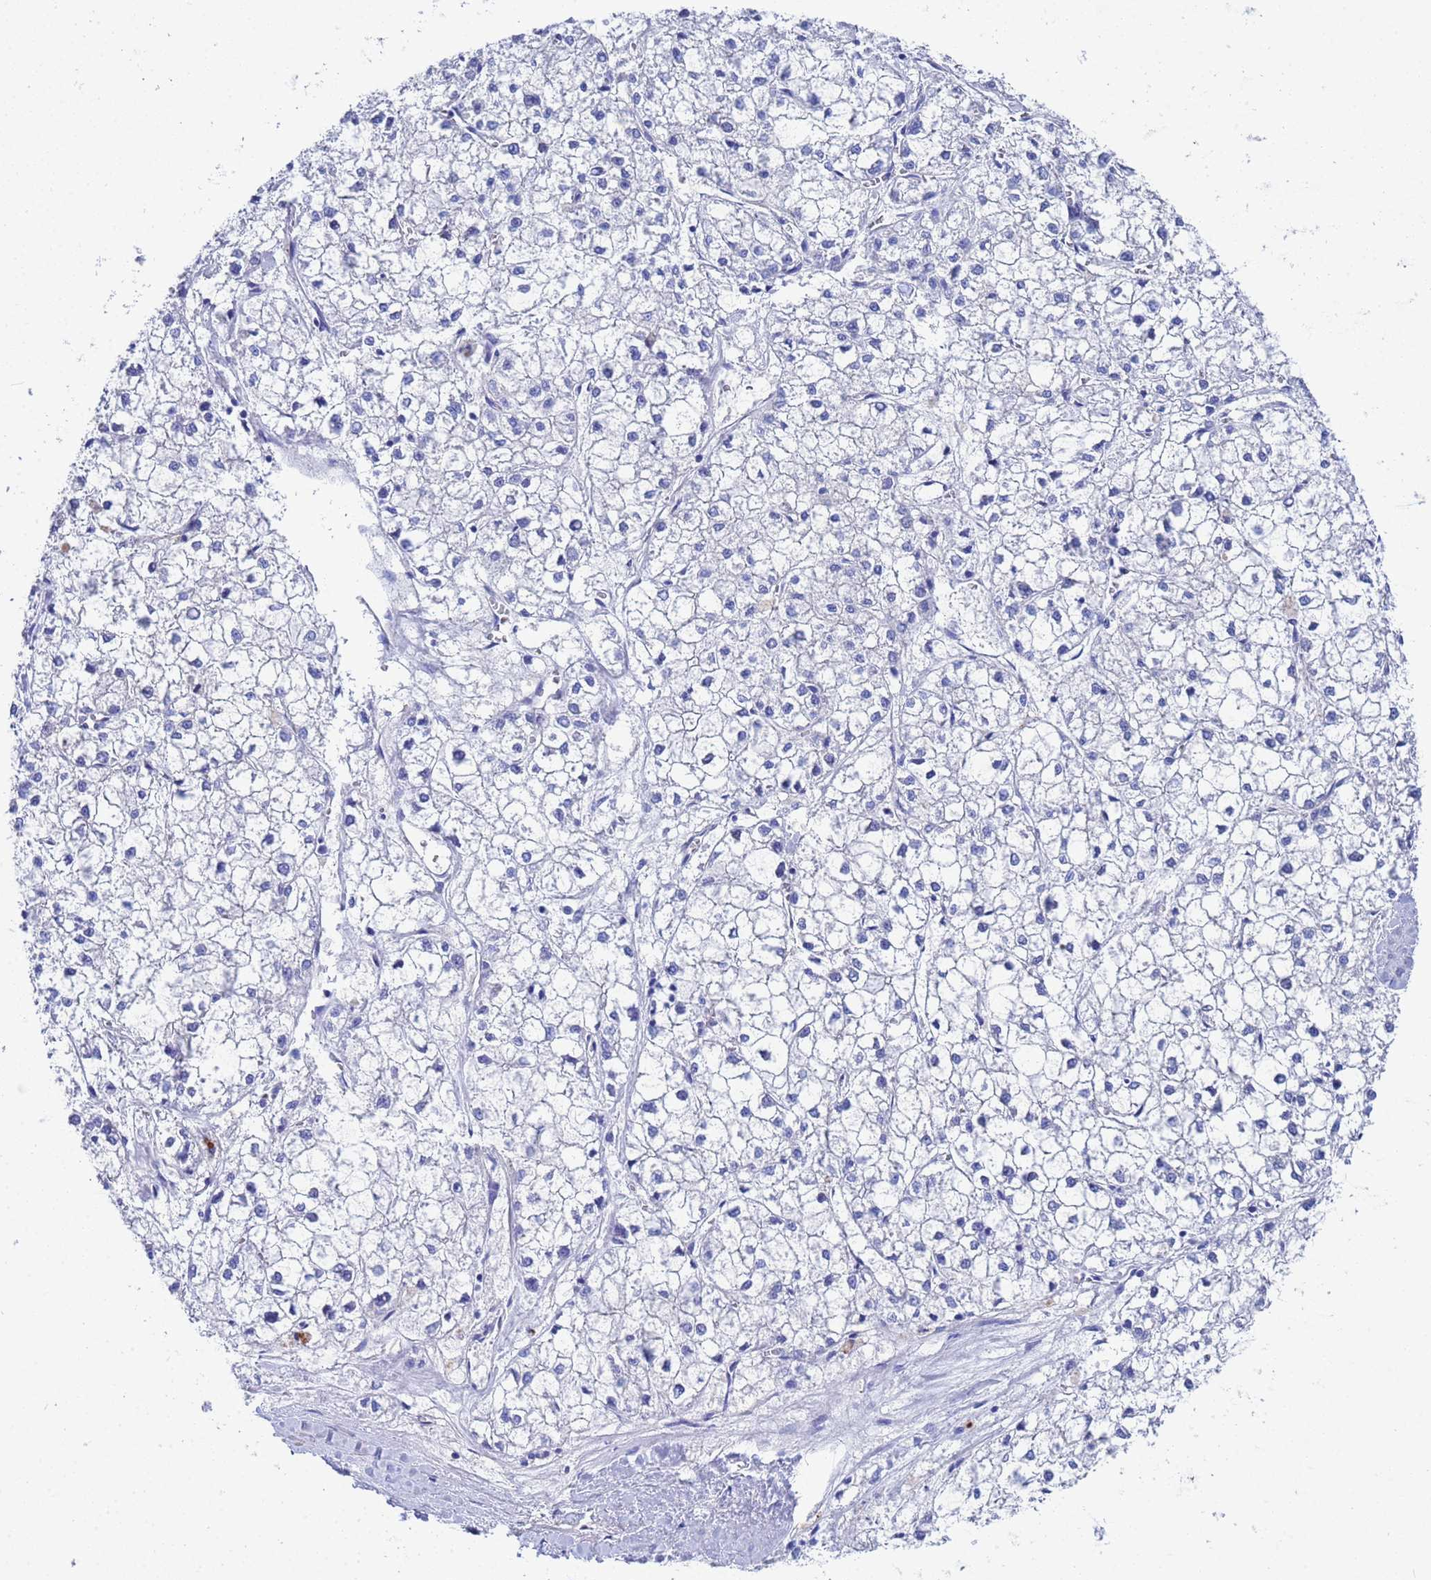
{"staining": {"intensity": "negative", "quantity": "none", "location": "none"}, "tissue": "liver cancer", "cell_type": "Tumor cells", "image_type": "cancer", "snomed": [{"axis": "morphology", "description": "Carcinoma, Hepatocellular, NOS"}, {"axis": "topography", "description": "Liver"}], "caption": "DAB (3,3'-diaminobenzidine) immunohistochemical staining of human liver cancer reveals no significant expression in tumor cells.", "gene": "CST4", "patient": {"sex": "female", "age": 43}}